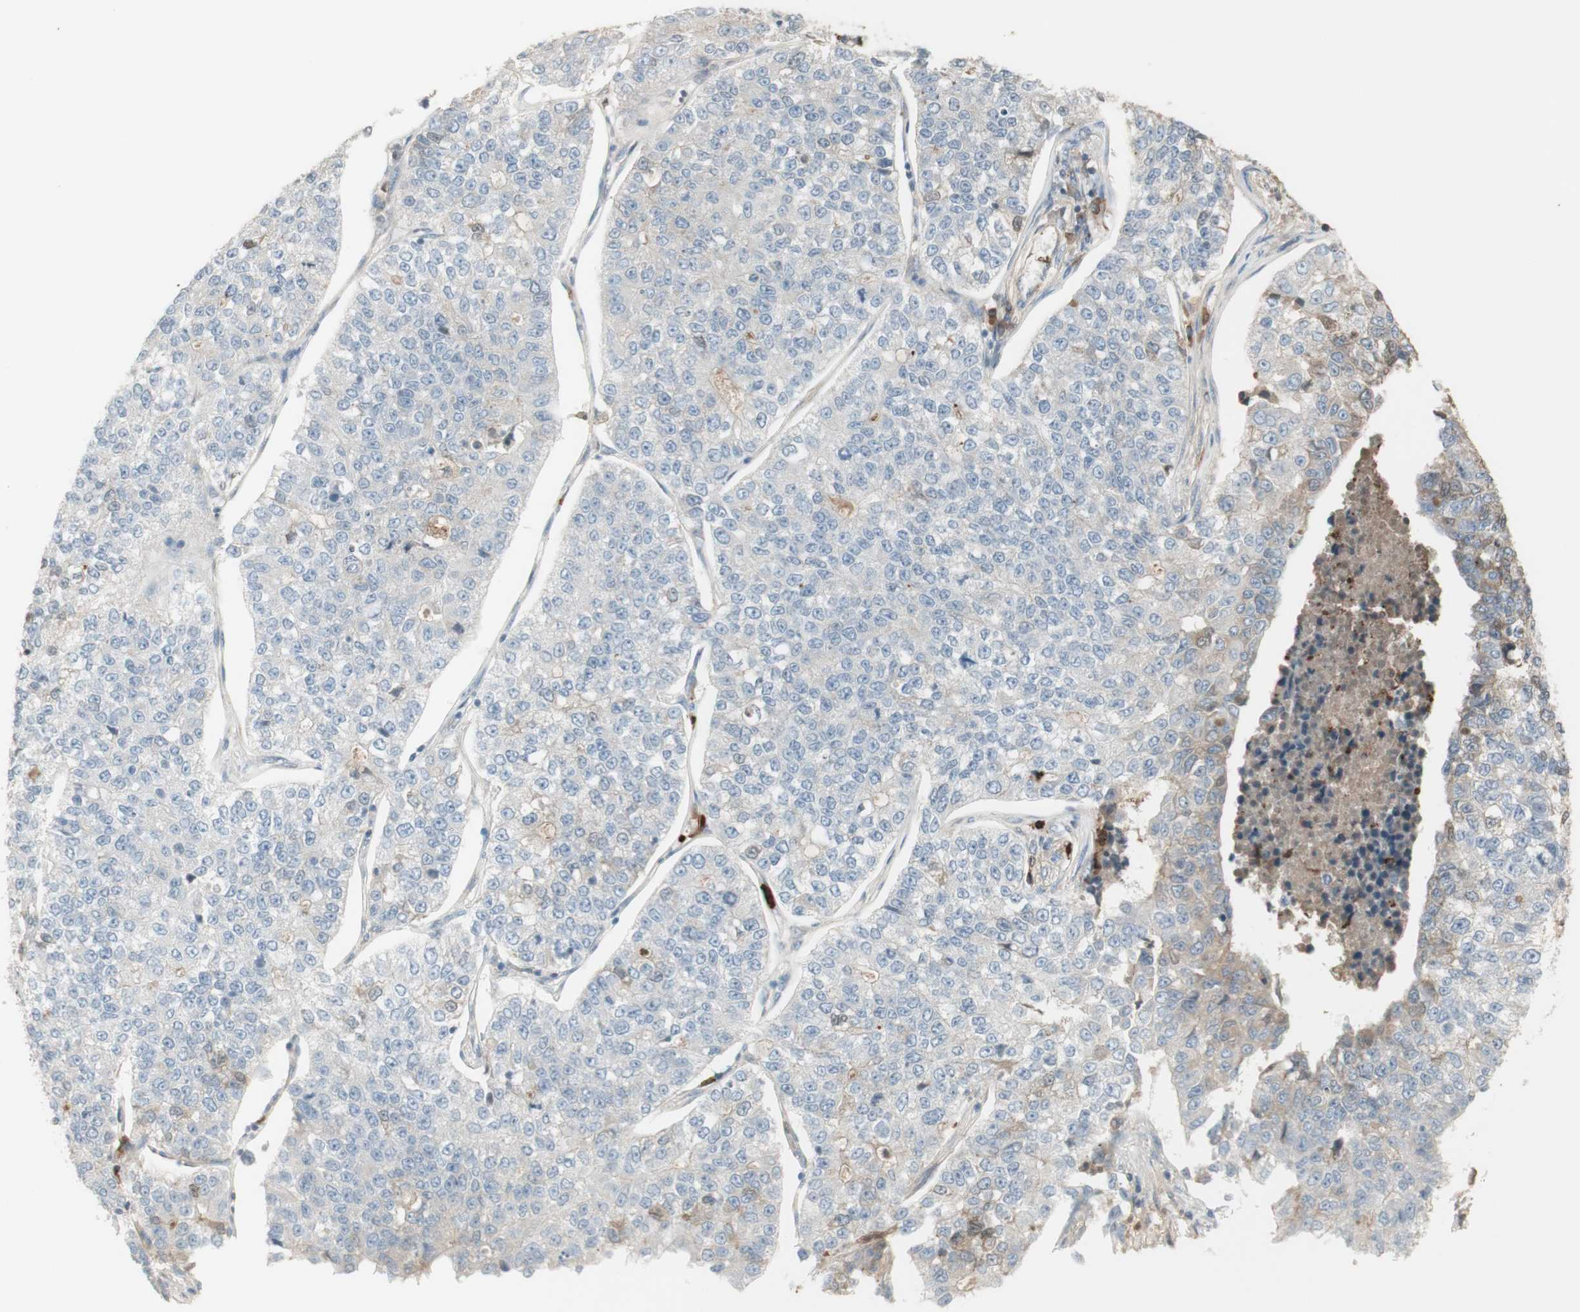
{"staining": {"intensity": "weak", "quantity": "<25%", "location": "cytoplasmic/membranous"}, "tissue": "lung cancer", "cell_type": "Tumor cells", "image_type": "cancer", "snomed": [{"axis": "morphology", "description": "Adenocarcinoma, NOS"}, {"axis": "topography", "description": "Lung"}], "caption": "Immunohistochemistry of lung cancer reveals no expression in tumor cells.", "gene": "NID1", "patient": {"sex": "male", "age": 49}}